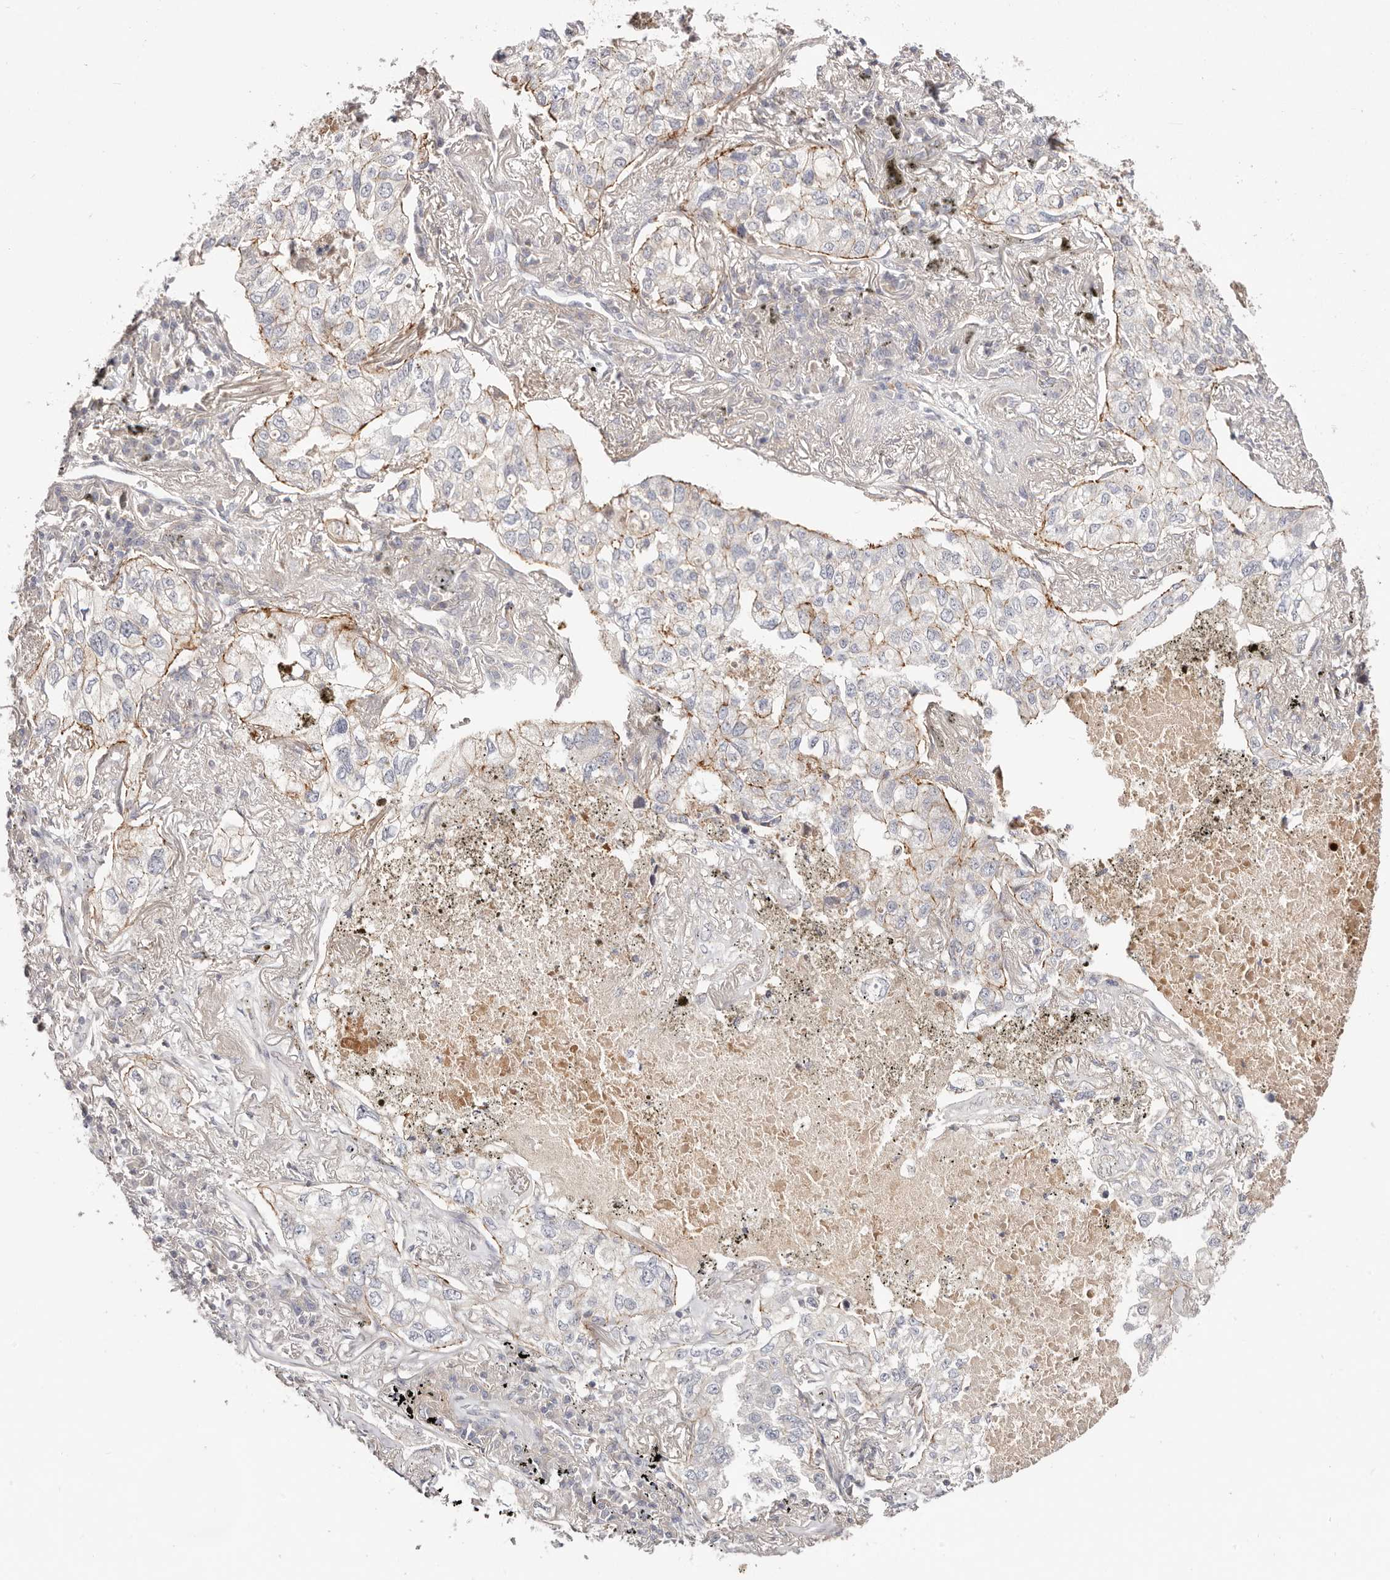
{"staining": {"intensity": "moderate", "quantity": "<25%", "location": "cytoplasmic/membranous"}, "tissue": "lung cancer", "cell_type": "Tumor cells", "image_type": "cancer", "snomed": [{"axis": "morphology", "description": "Adenocarcinoma, NOS"}, {"axis": "topography", "description": "Lung"}], "caption": "Protein staining exhibits moderate cytoplasmic/membranous positivity in approximately <25% of tumor cells in adenocarcinoma (lung).", "gene": "SLC35B2", "patient": {"sex": "male", "age": 65}}